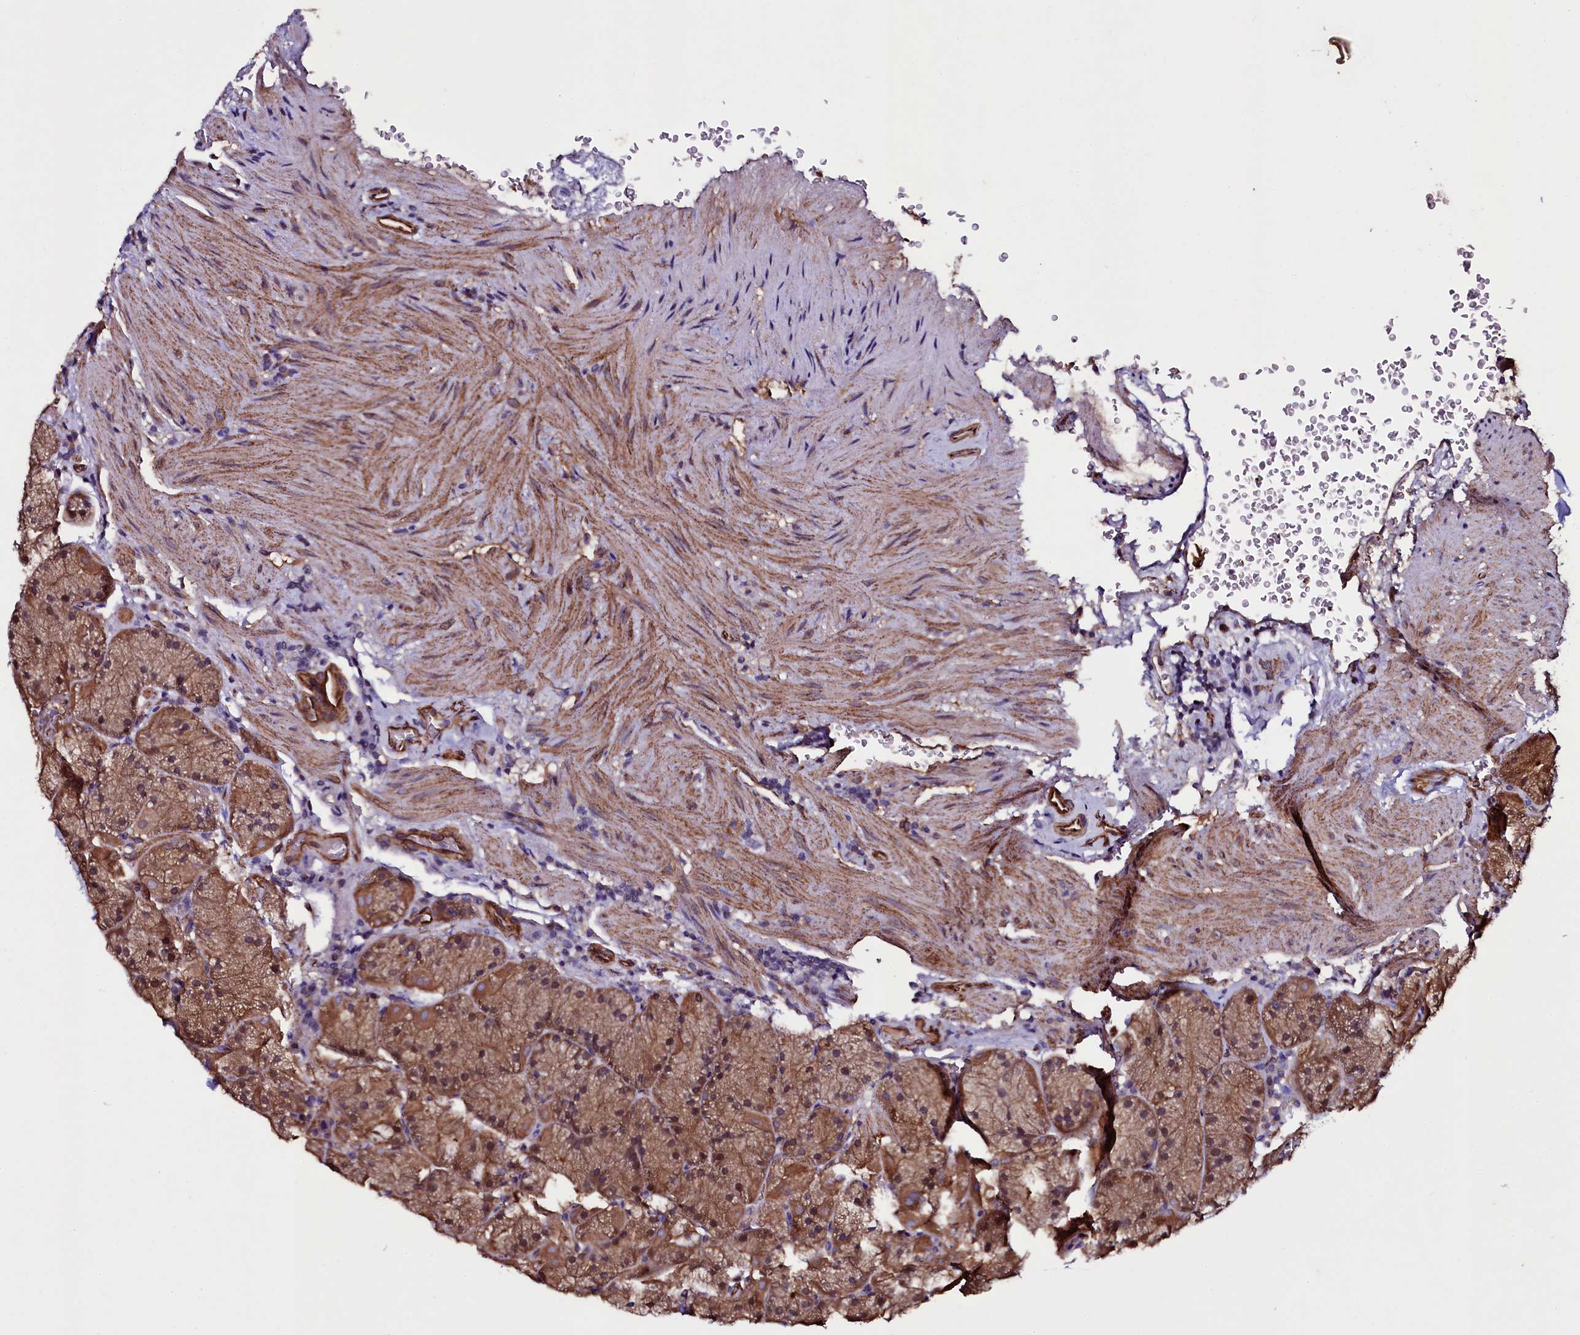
{"staining": {"intensity": "strong", "quantity": ">75%", "location": "cytoplasmic/membranous"}, "tissue": "stomach", "cell_type": "Glandular cells", "image_type": "normal", "snomed": [{"axis": "morphology", "description": "Normal tissue, NOS"}, {"axis": "topography", "description": "Stomach, upper"}, {"axis": "topography", "description": "Stomach, lower"}], "caption": "Stomach stained for a protein demonstrates strong cytoplasmic/membranous positivity in glandular cells. (Brightfield microscopy of DAB IHC at high magnification).", "gene": "MEX3C", "patient": {"sex": "male", "age": 80}}